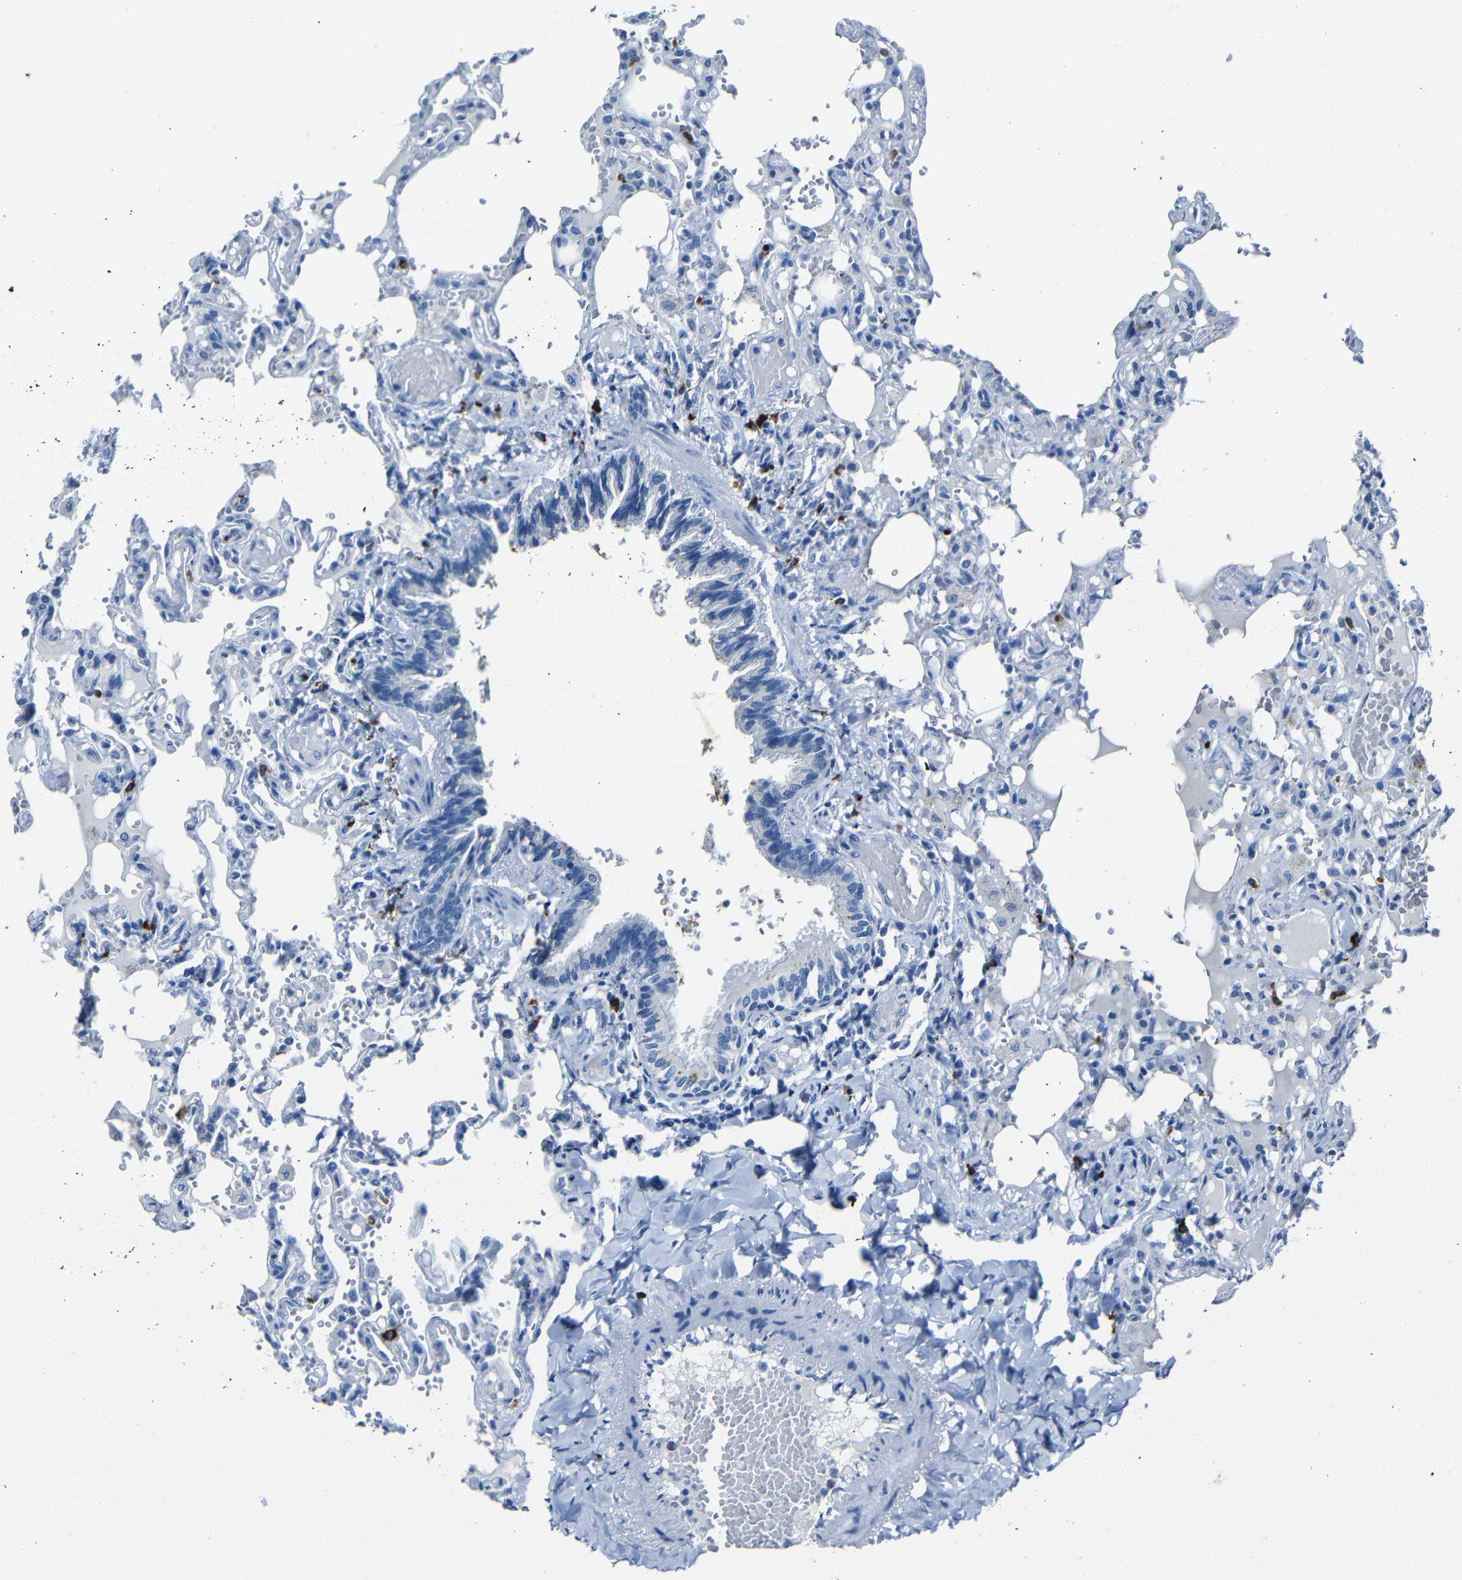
{"staining": {"intensity": "negative", "quantity": "none", "location": "none"}, "tissue": "lung", "cell_type": "Alveolar cells", "image_type": "normal", "snomed": [{"axis": "morphology", "description": "Normal tissue, NOS"}, {"axis": "topography", "description": "Lung"}], "caption": "Immunohistochemistry (IHC) of unremarkable human lung exhibits no expression in alveolar cells. The staining was performed using DAB to visualize the protein expression in brown, while the nuclei were stained in blue with hematoxylin (Magnification: 20x).", "gene": "CLDN11", "patient": {"sex": "male", "age": 21}}